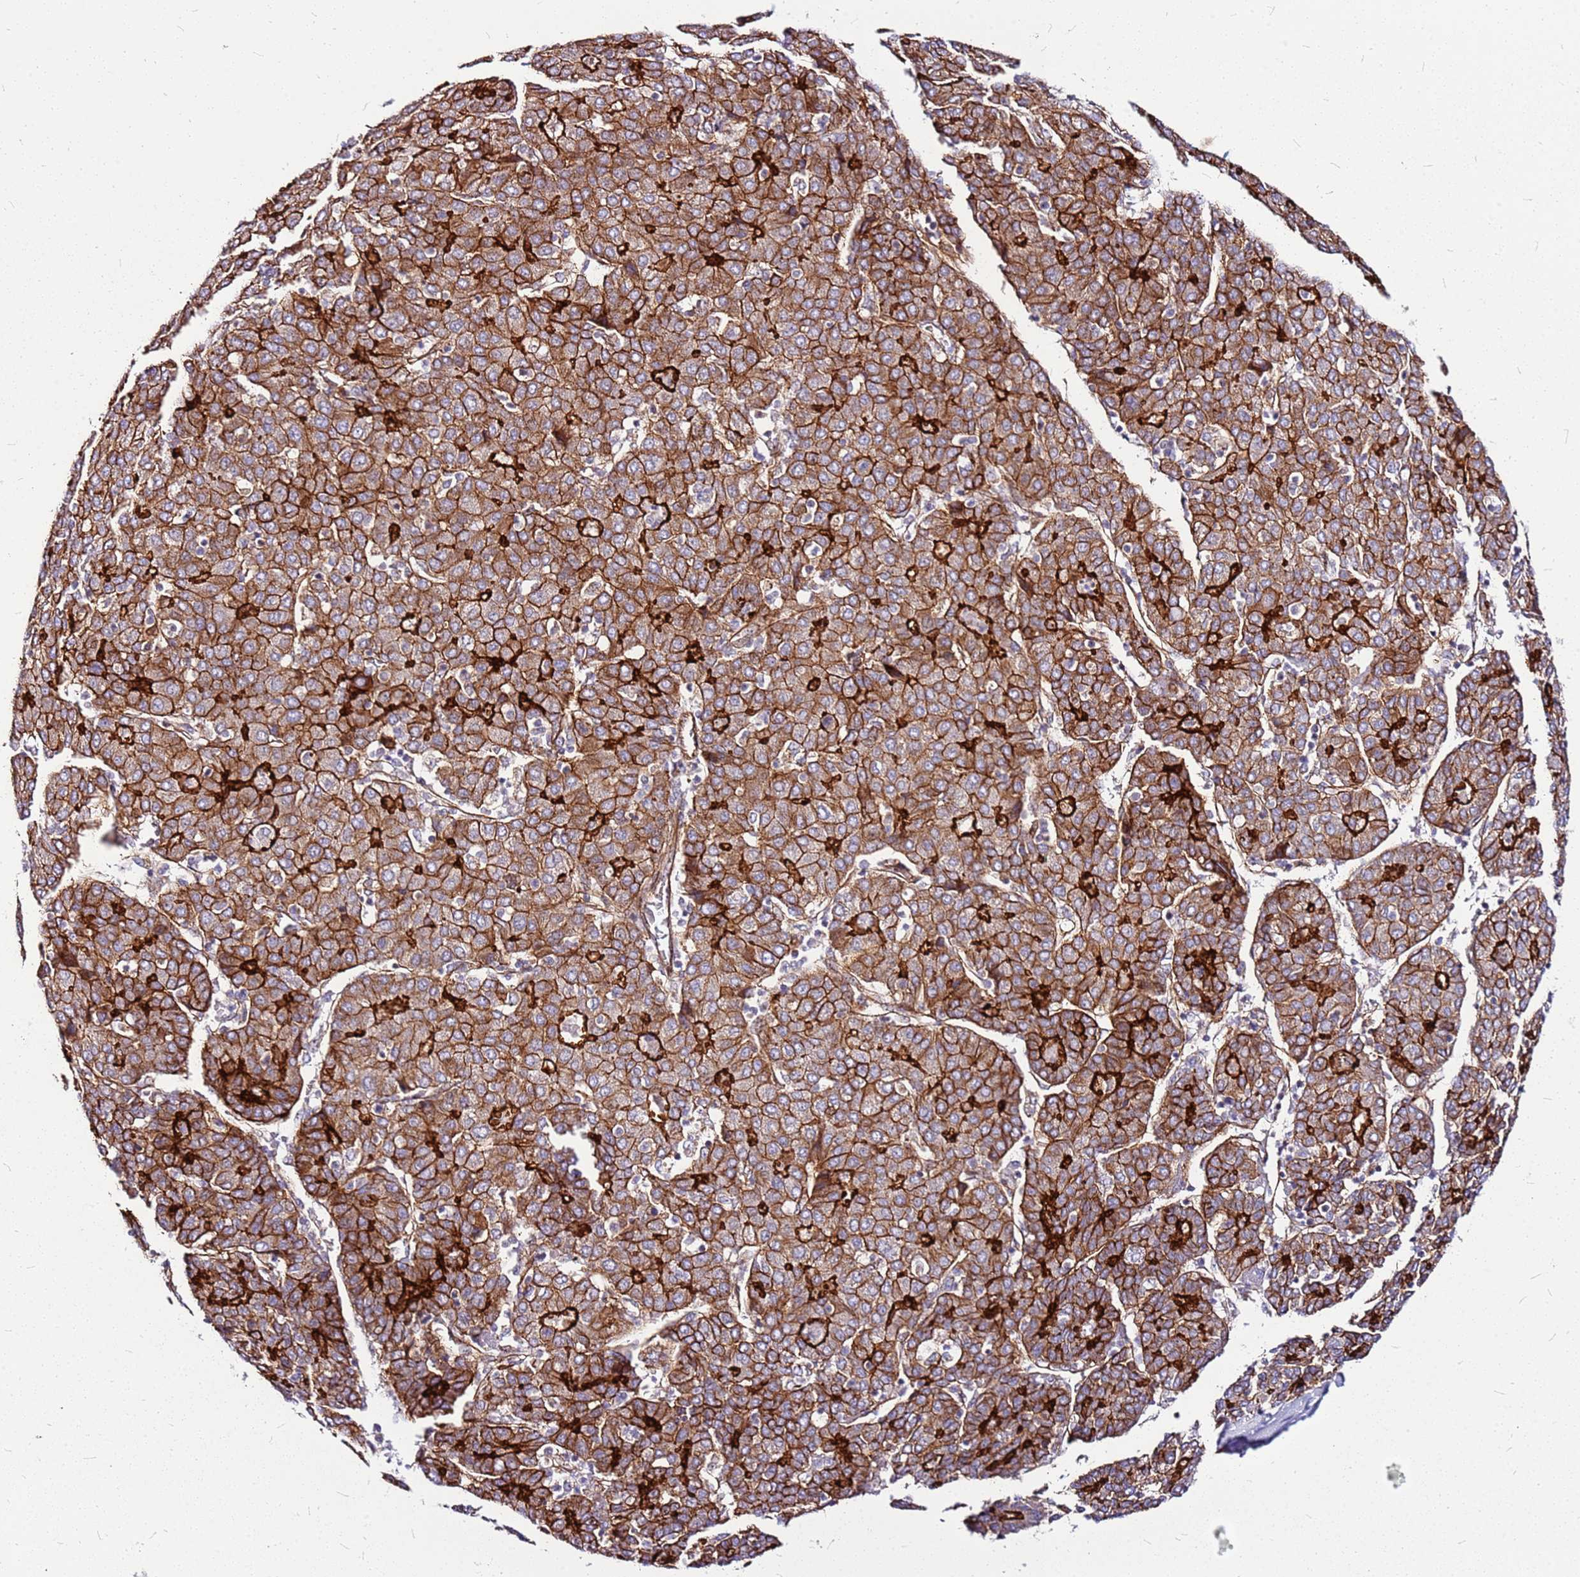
{"staining": {"intensity": "strong", "quantity": ">75%", "location": "cytoplasmic/membranous"}, "tissue": "liver cancer", "cell_type": "Tumor cells", "image_type": "cancer", "snomed": [{"axis": "morphology", "description": "Carcinoma, Hepatocellular, NOS"}, {"axis": "topography", "description": "Liver"}], "caption": "Liver hepatocellular carcinoma stained with immunohistochemistry (IHC) exhibits strong cytoplasmic/membranous staining in about >75% of tumor cells.", "gene": "TOPAZ1", "patient": {"sex": "male", "age": 65}}